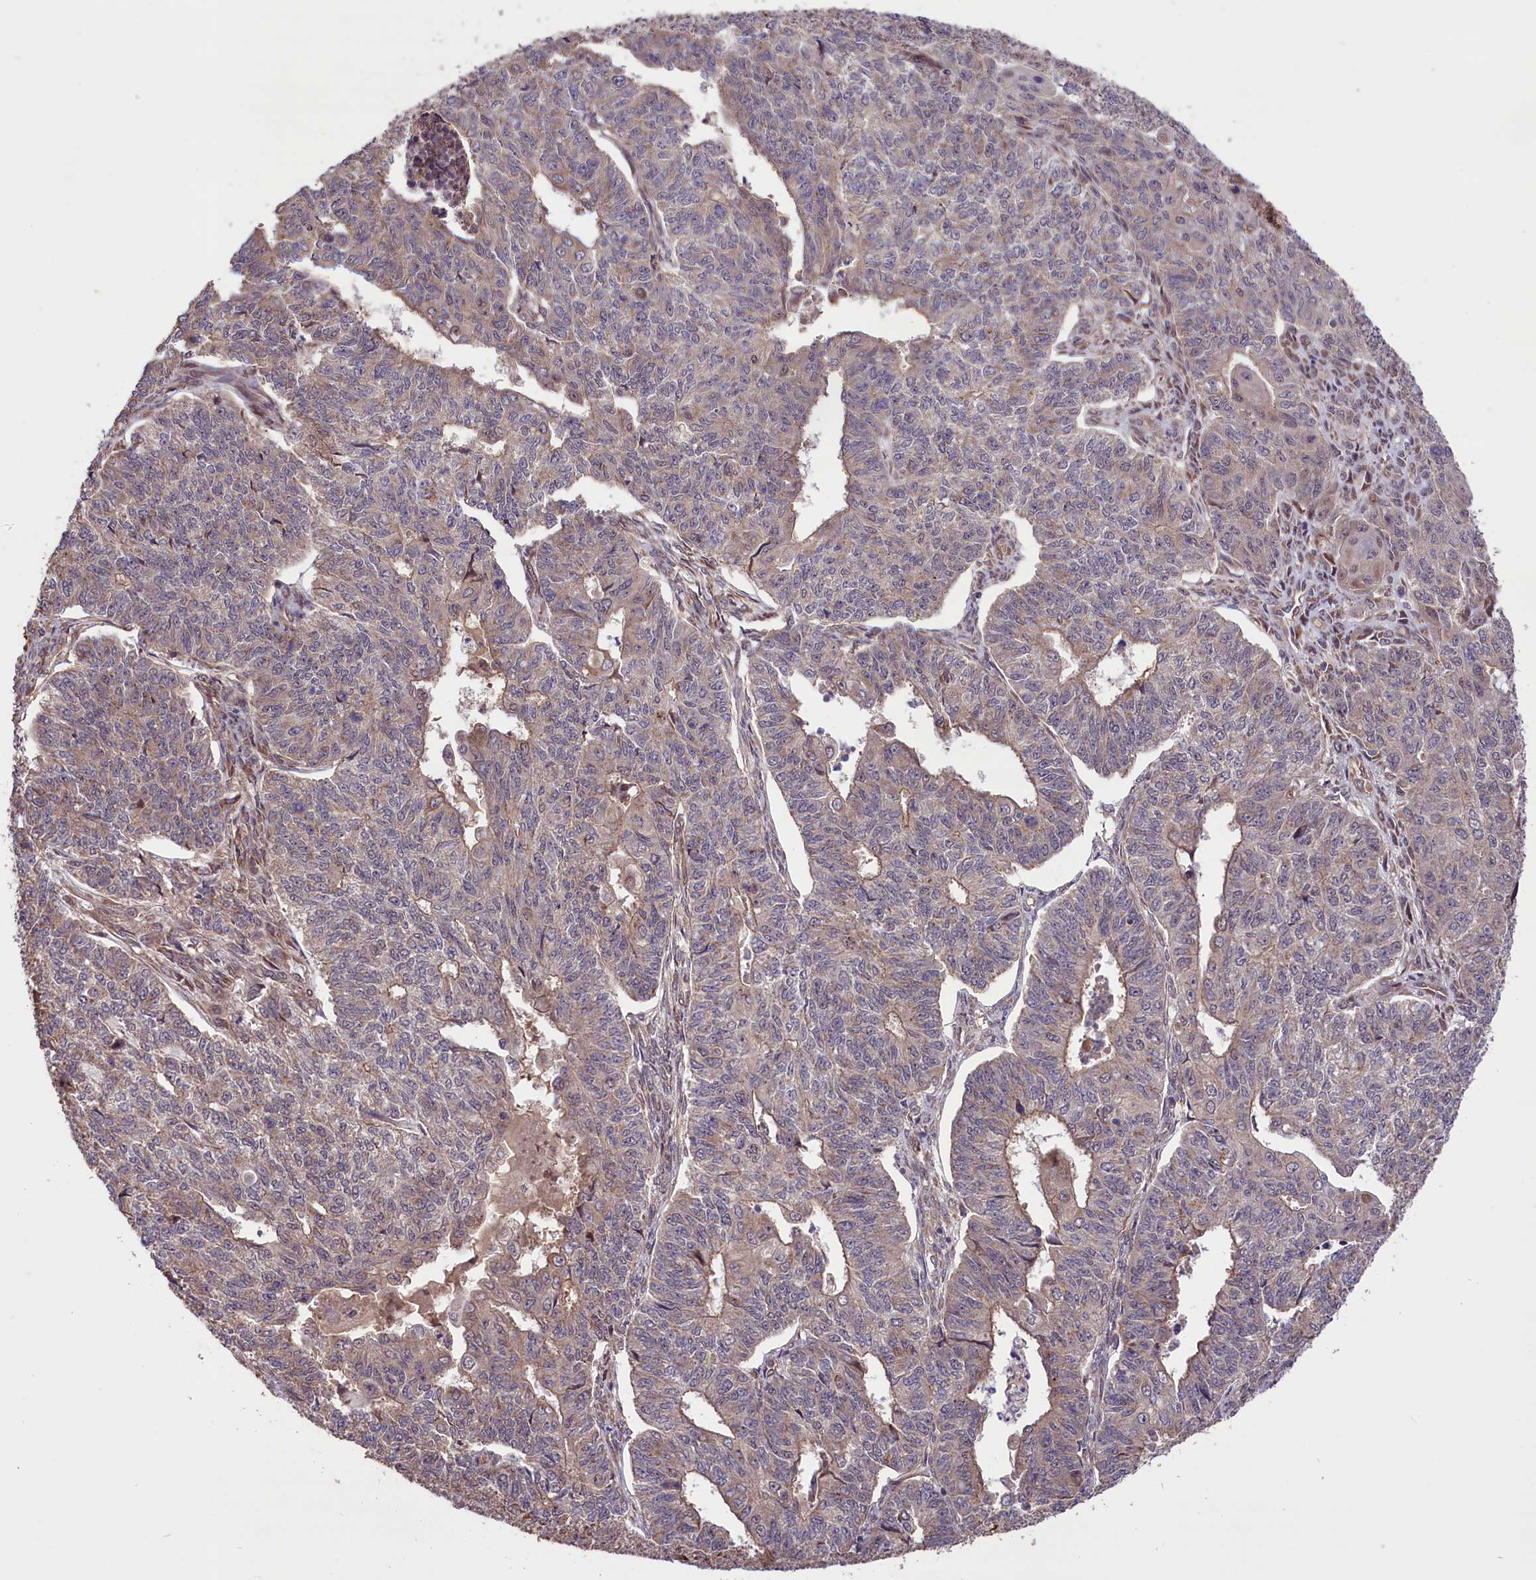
{"staining": {"intensity": "weak", "quantity": "25%-75%", "location": "cytoplasmic/membranous"}, "tissue": "endometrial cancer", "cell_type": "Tumor cells", "image_type": "cancer", "snomed": [{"axis": "morphology", "description": "Adenocarcinoma, NOS"}, {"axis": "topography", "description": "Endometrium"}], "caption": "Immunohistochemistry (IHC) (DAB) staining of human adenocarcinoma (endometrial) displays weak cytoplasmic/membranous protein positivity in approximately 25%-75% of tumor cells.", "gene": "HDAC5", "patient": {"sex": "female", "age": 32}}